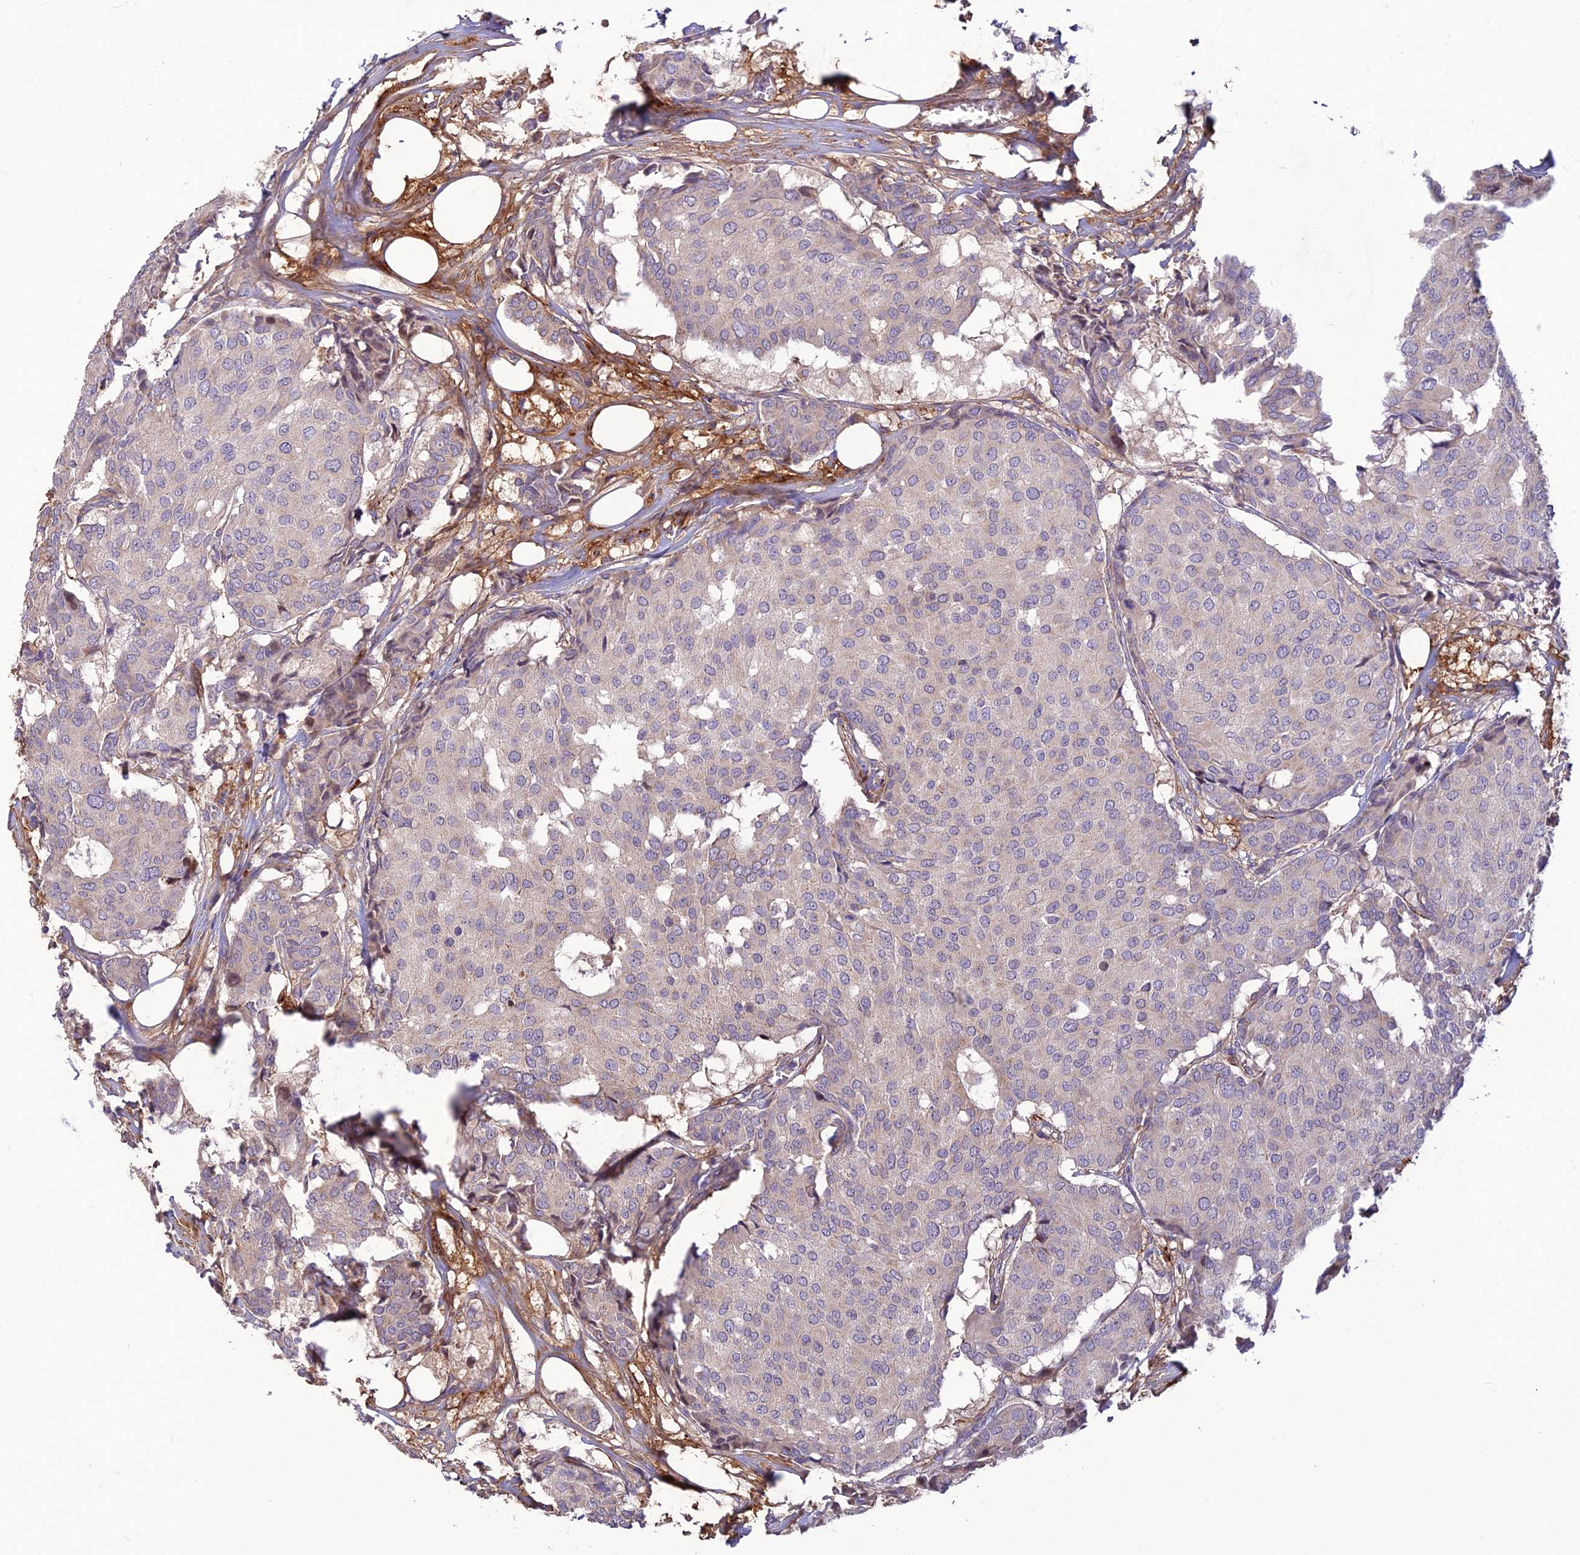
{"staining": {"intensity": "negative", "quantity": "none", "location": "none"}, "tissue": "breast cancer", "cell_type": "Tumor cells", "image_type": "cancer", "snomed": [{"axis": "morphology", "description": "Duct carcinoma"}, {"axis": "topography", "description": "Breast"}], "caption": "Tumor cells are negative for protein expression in human intraductal carcinoma (breast). Nuclei are stained in blue.", "gene": "ST8SIA5", "patient": {"sex": "female", "age": 75}}